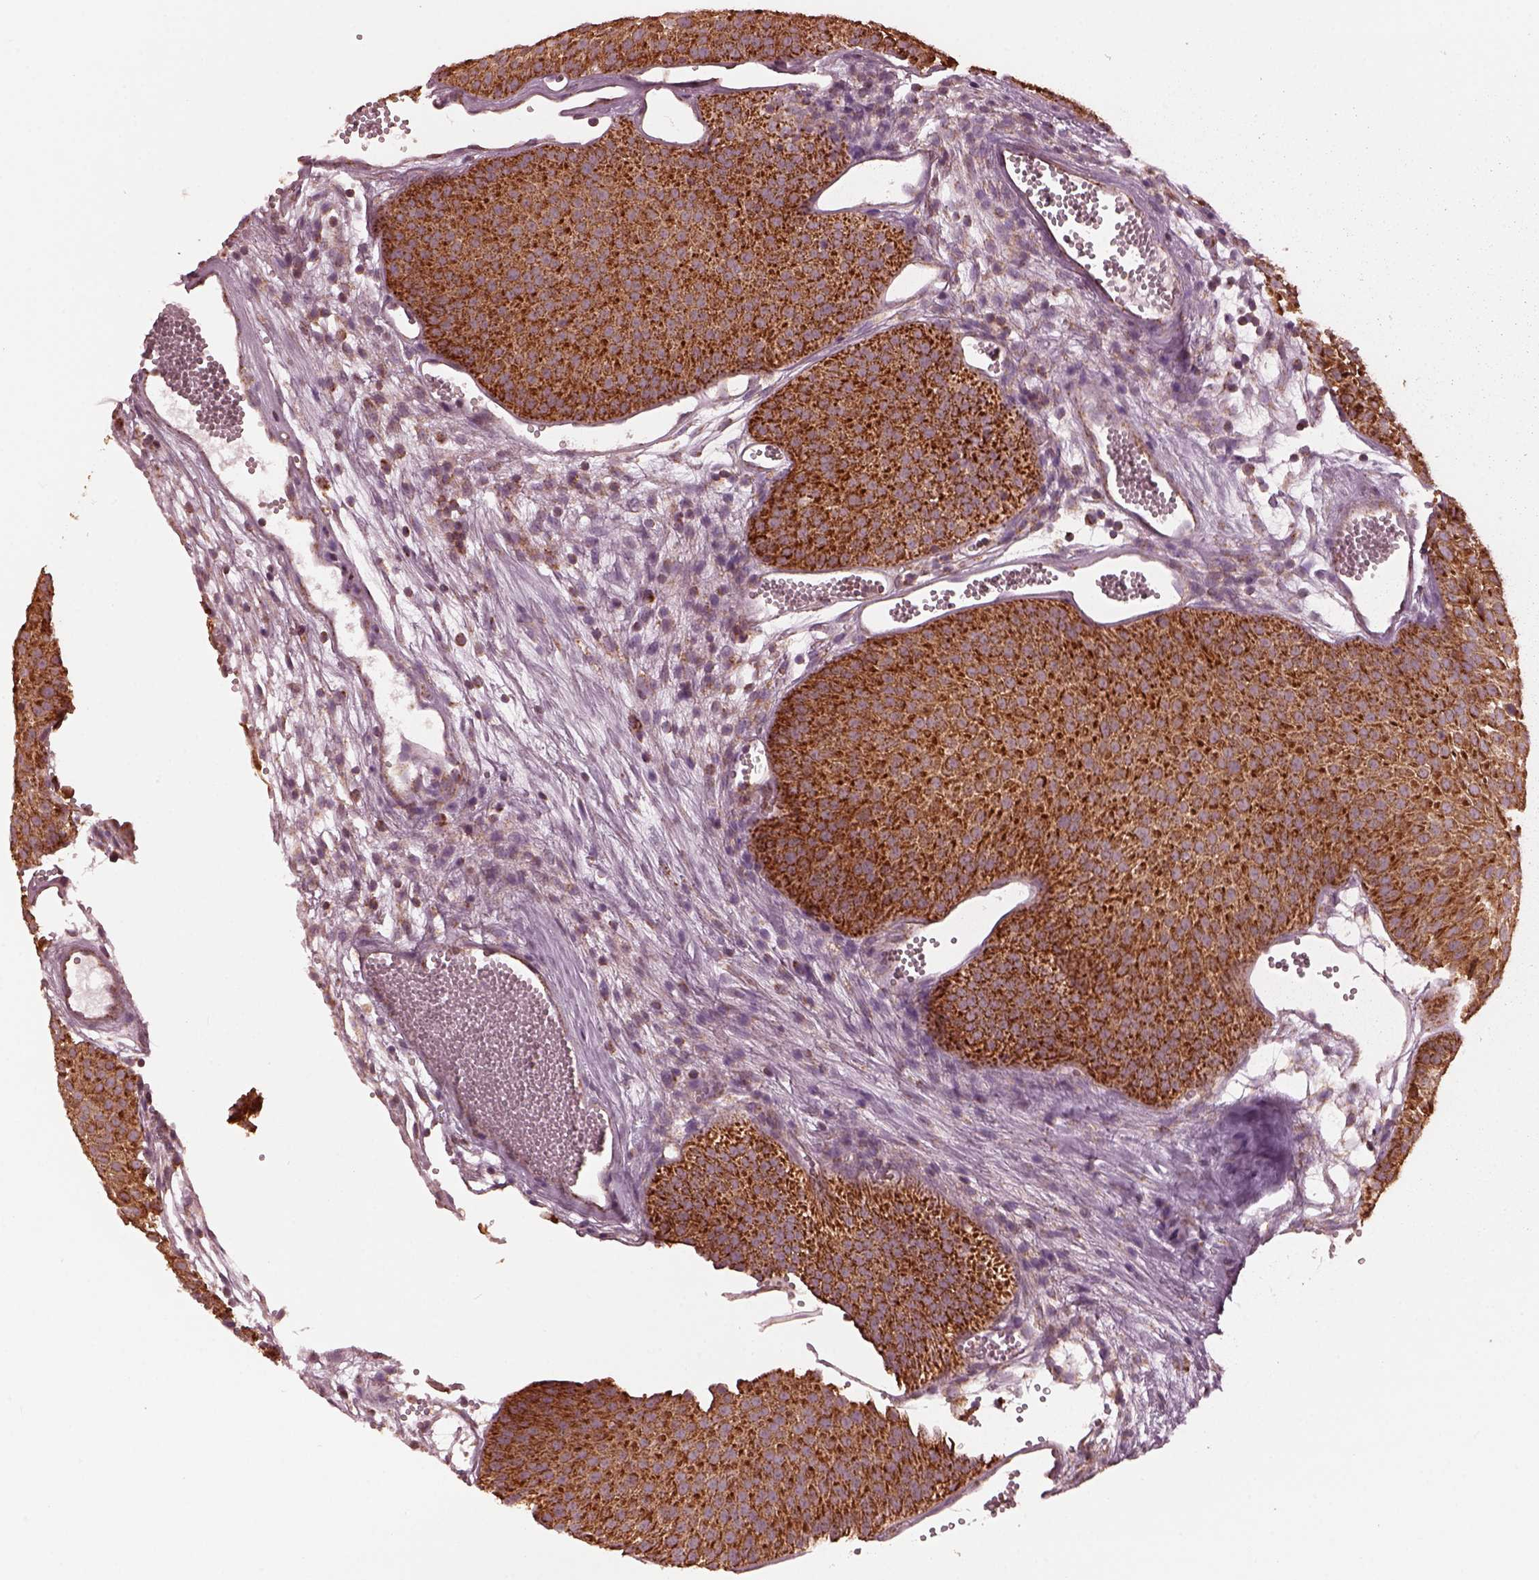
{"staining": {"intensity": "strong", "quantity": ">75%", "location": "cytoplasmic/membranous"}, "tissue": "urothelial cancer", "cell_type": "Tumor cells", "image_type": "cancer", "snomed": [{"axis": "morphology", "description": "Urothelial carcinoma, Low grade"}, {"axis": "topography", "description": "Urinary bladder"}], "caption": "Human urothelial carcinoma (low-grade) stained with a brown dye displays strong cytoplasmic/membranous positive staining in approximately >75% of tumor cells.", "gene": "NDUFB10", "patient": {"sex": "male", "age": 52}}